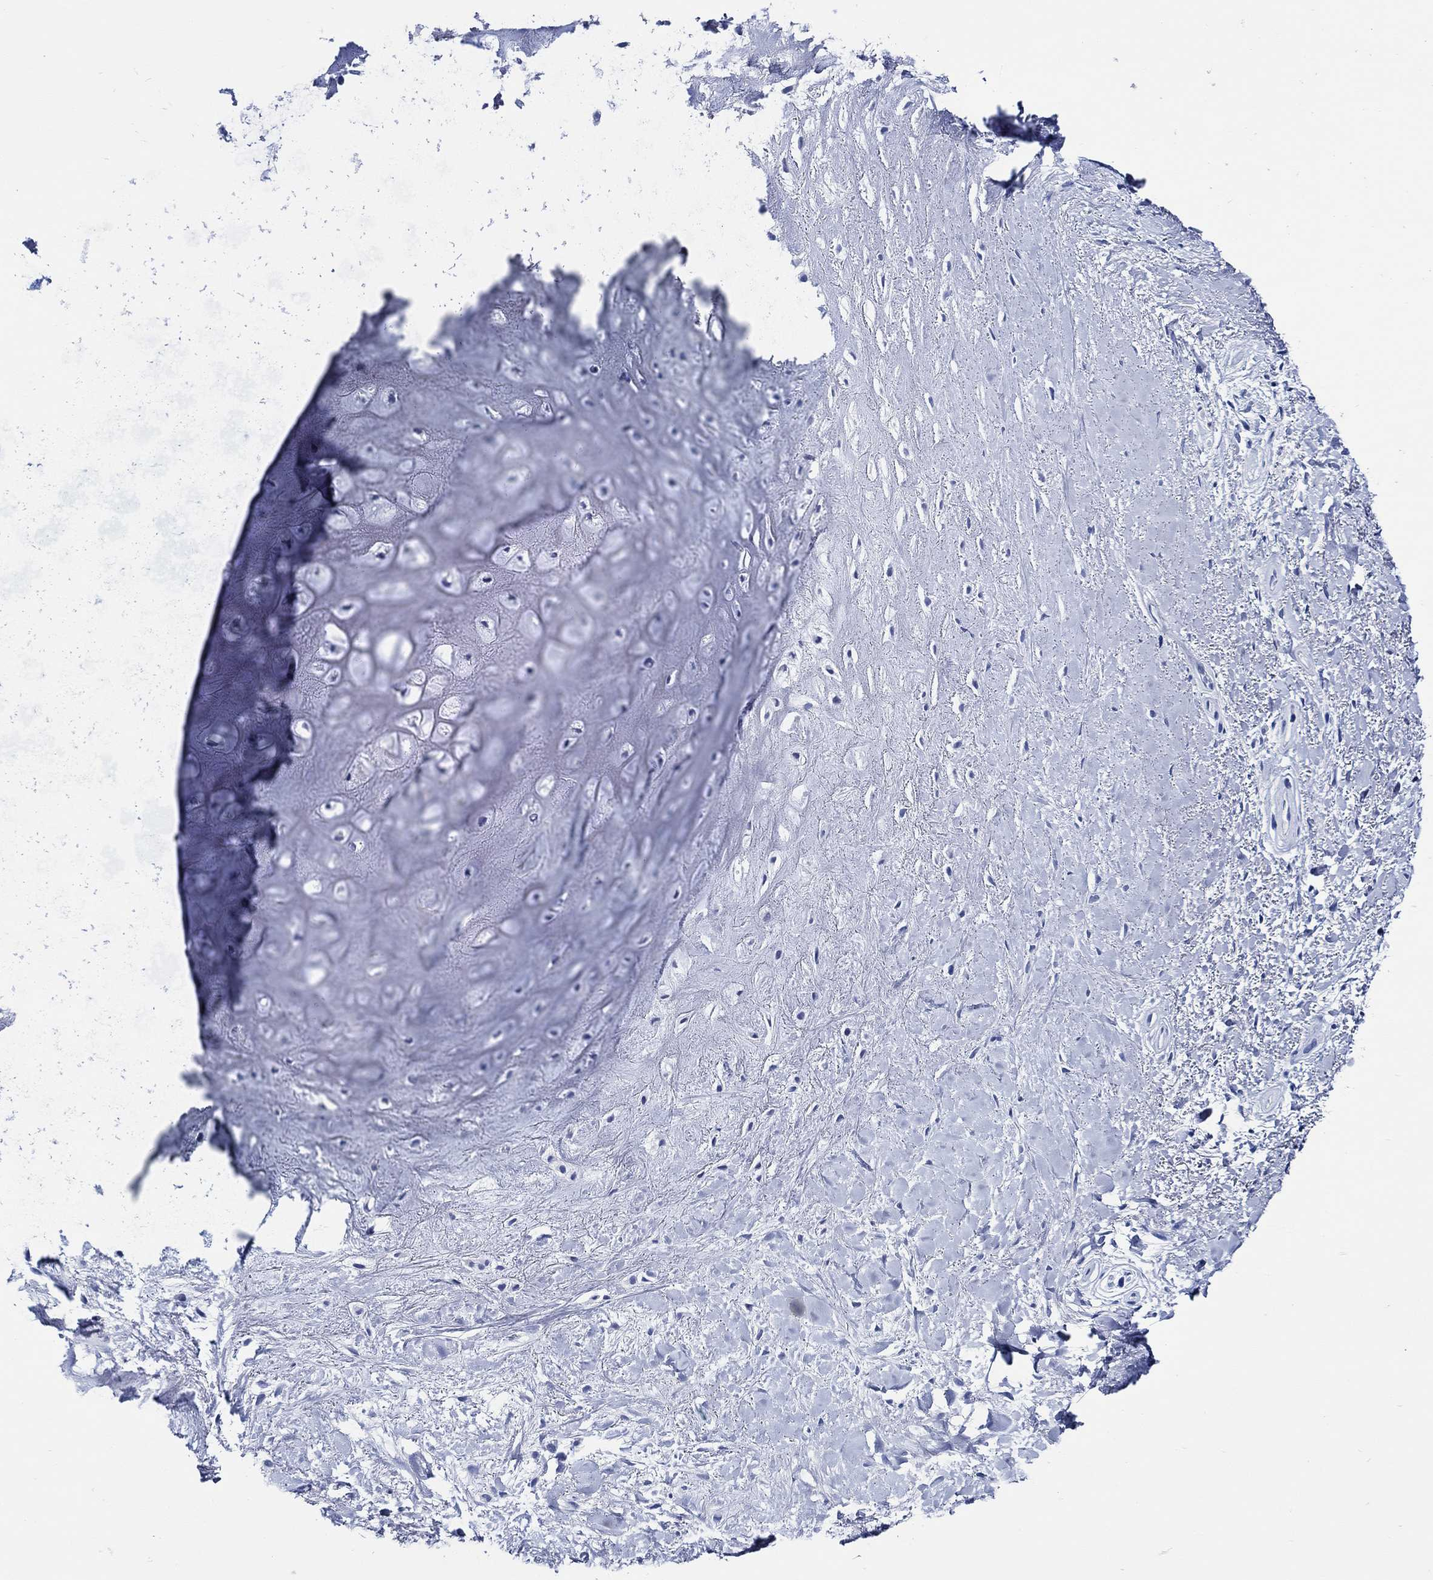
{"staining": {"intensity": "negative", "quantity": "none", "location": "none"}, "tissue": "adipose tissue", "cell_type": "Adipocytes", "image_type": "normal", "snomed": [{"axis": "morphology", "description": "Normal tissue, NOS"}, {"axis": "morphology", "description": "Squamous cell carcinoma, NOS"}, {"axis": "topography", "description": "Cartilage tissue"}, {"axis": "topography", "description": "Head-Neck"}], "caption": "High magnification brightfield microscopy of benign adipose tissue stained with DAB (brown) and counterstained with hematoxylin (blue): adipocytes show no significant positivity.", "gene": "WDR62", "patient": {"sex": "male", "age": 62}}